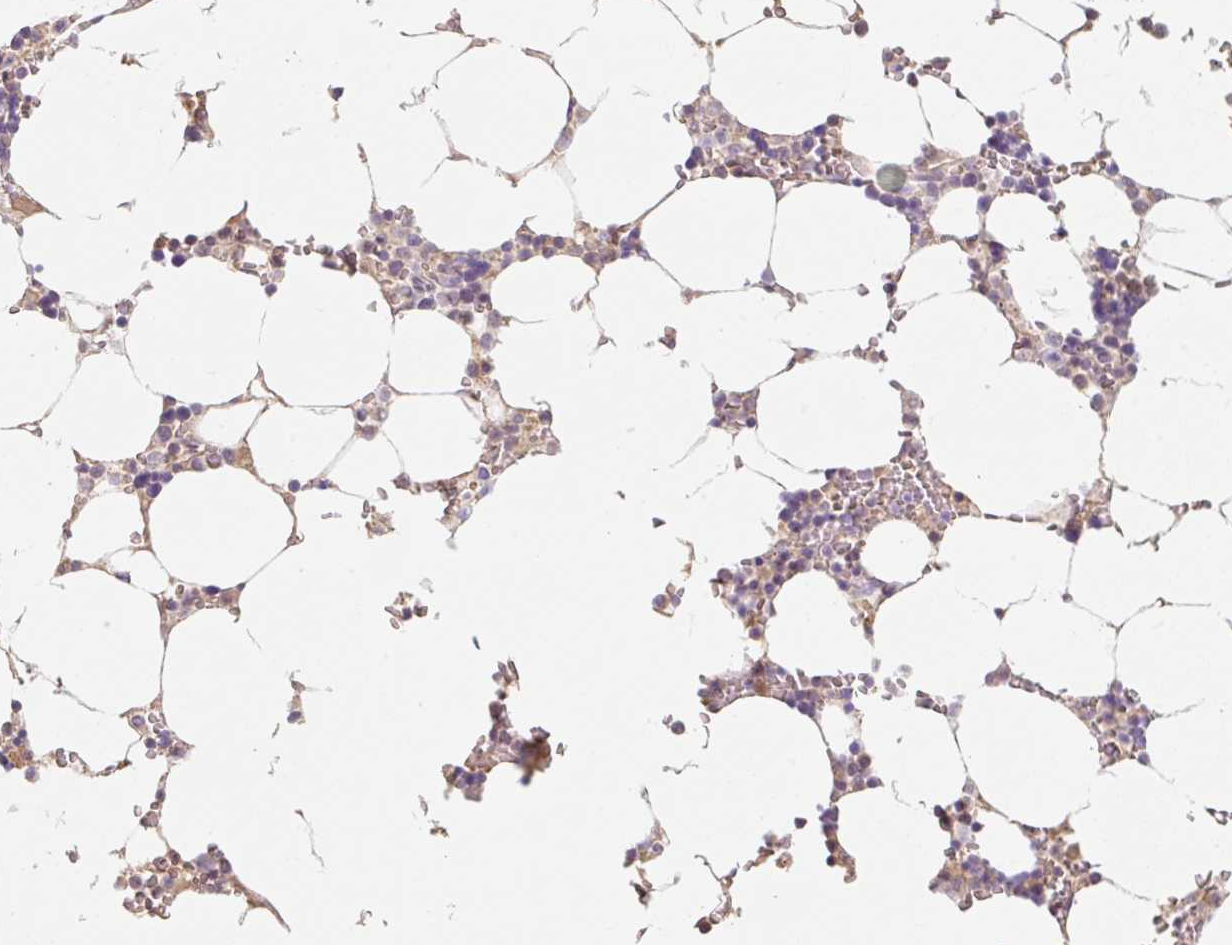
{"staining": {"intensity": "moderate", "quantity": "<25%", "location": "nuclear"}, "tissue": "bone marrow", "cell_type": "Hematopoietic cells", "image_type": "normal", "snomed": [{"axis": "morphology", "description": "Normal tissue, NOS"}, {"axis": "topography", "description": "Bone marrow"}], "caption": "The image exhibits immunohistochemical staining of unremarkable bone marrow. There is moderate nuclear expression is appreciated in approximately <25% of hematopoietic cells. (DAB (3,3'-diaminobenzidine) = brown stain, brightfield microscopy at high magnification).", "gene": "MIA2", "patient": {"sex": "male", "age": 64}}